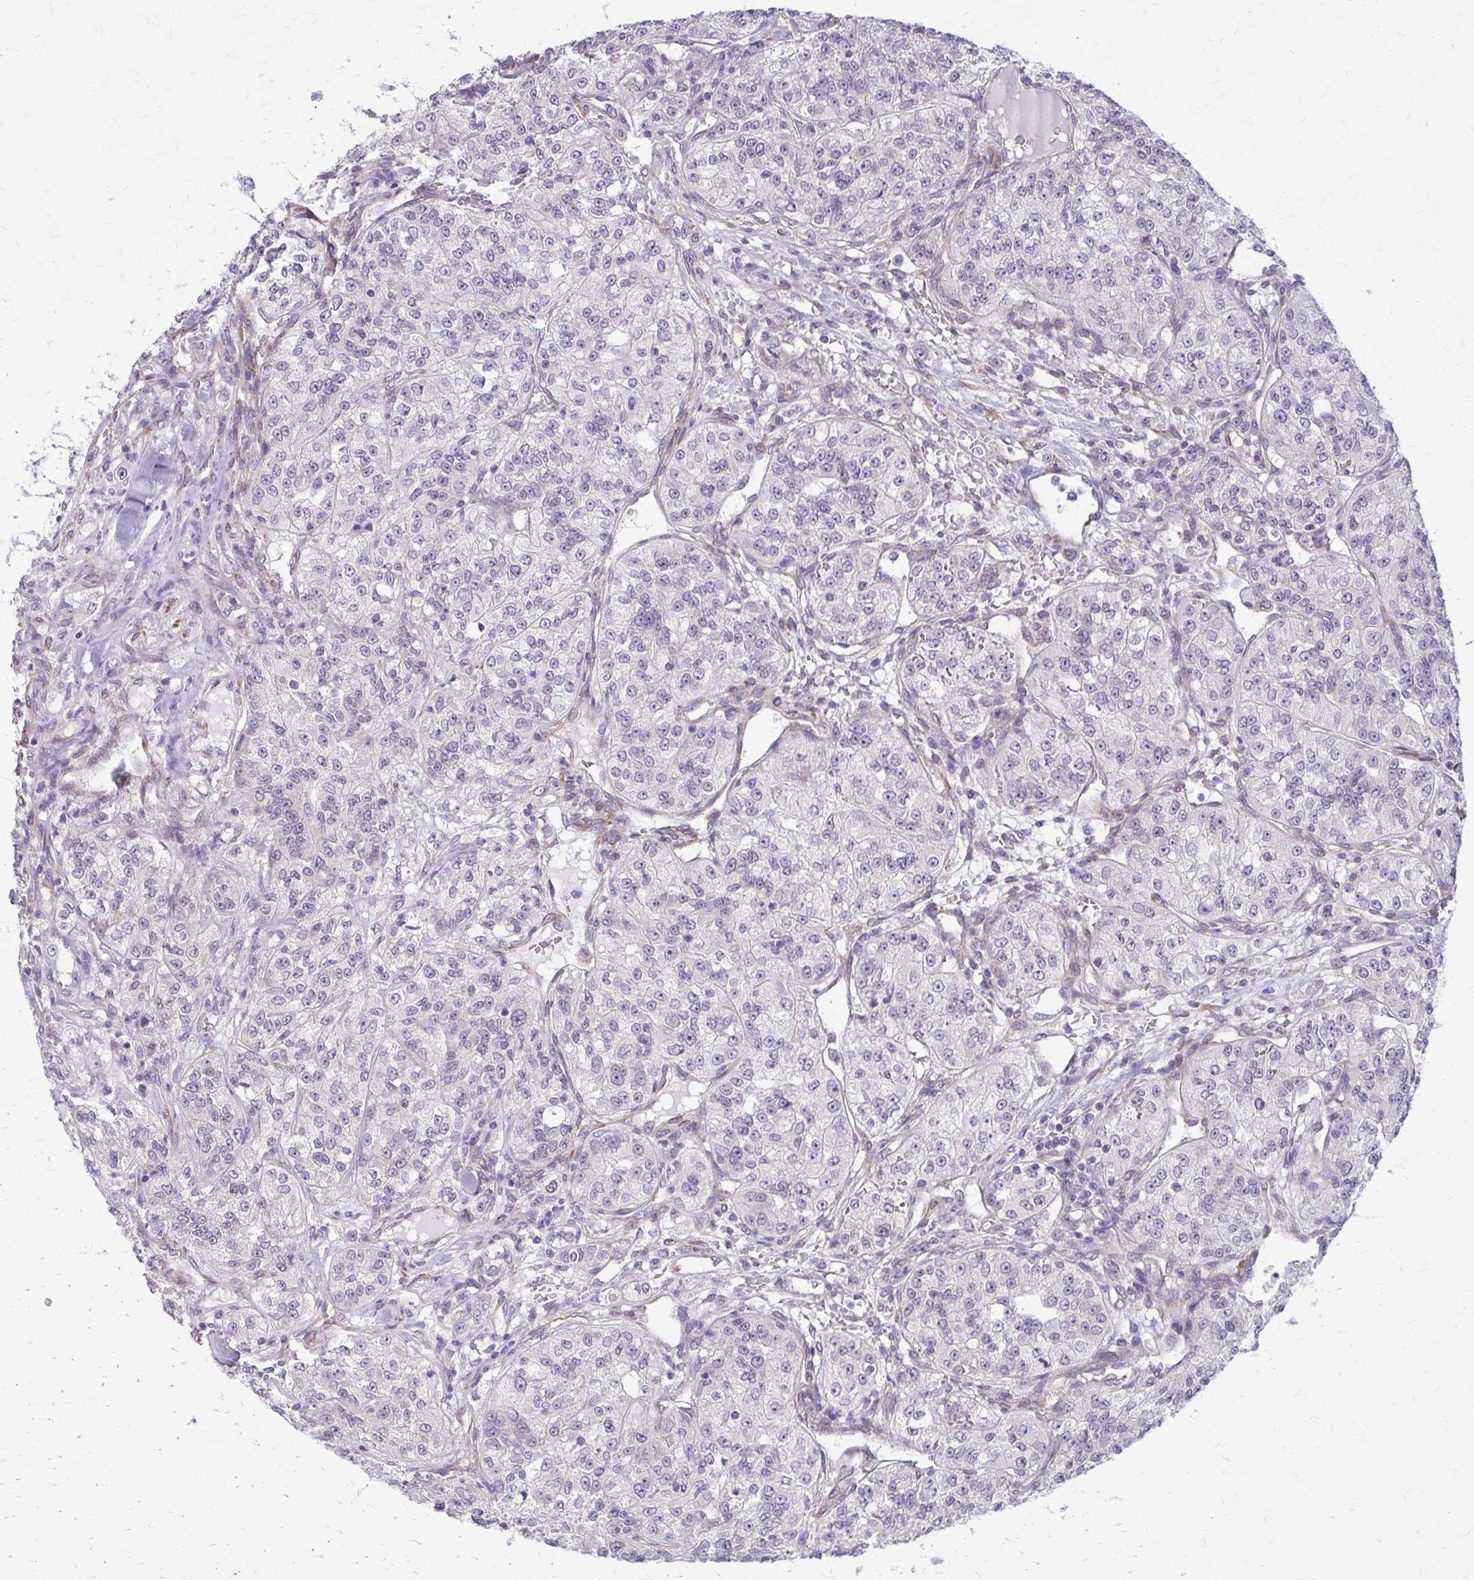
{"staining": {"intensity": "negative", "quantity": "none", "location": "none"}, "tissue": "renal cancer", "cell_type": "Tumor cells", "image_type": "cancer", "snomed": [{"axis": "morphology", "description": "Adenocarcinoma, NOS"}, {"axis": "topography", "description": "Kidney"}], "caption": "The histopathology image demonstrates no significant staining in tumor cells of renal cancer (adenocarcinoma).", "gene": "DEPP1", "patient": {"sex": "female", "age": 63}}